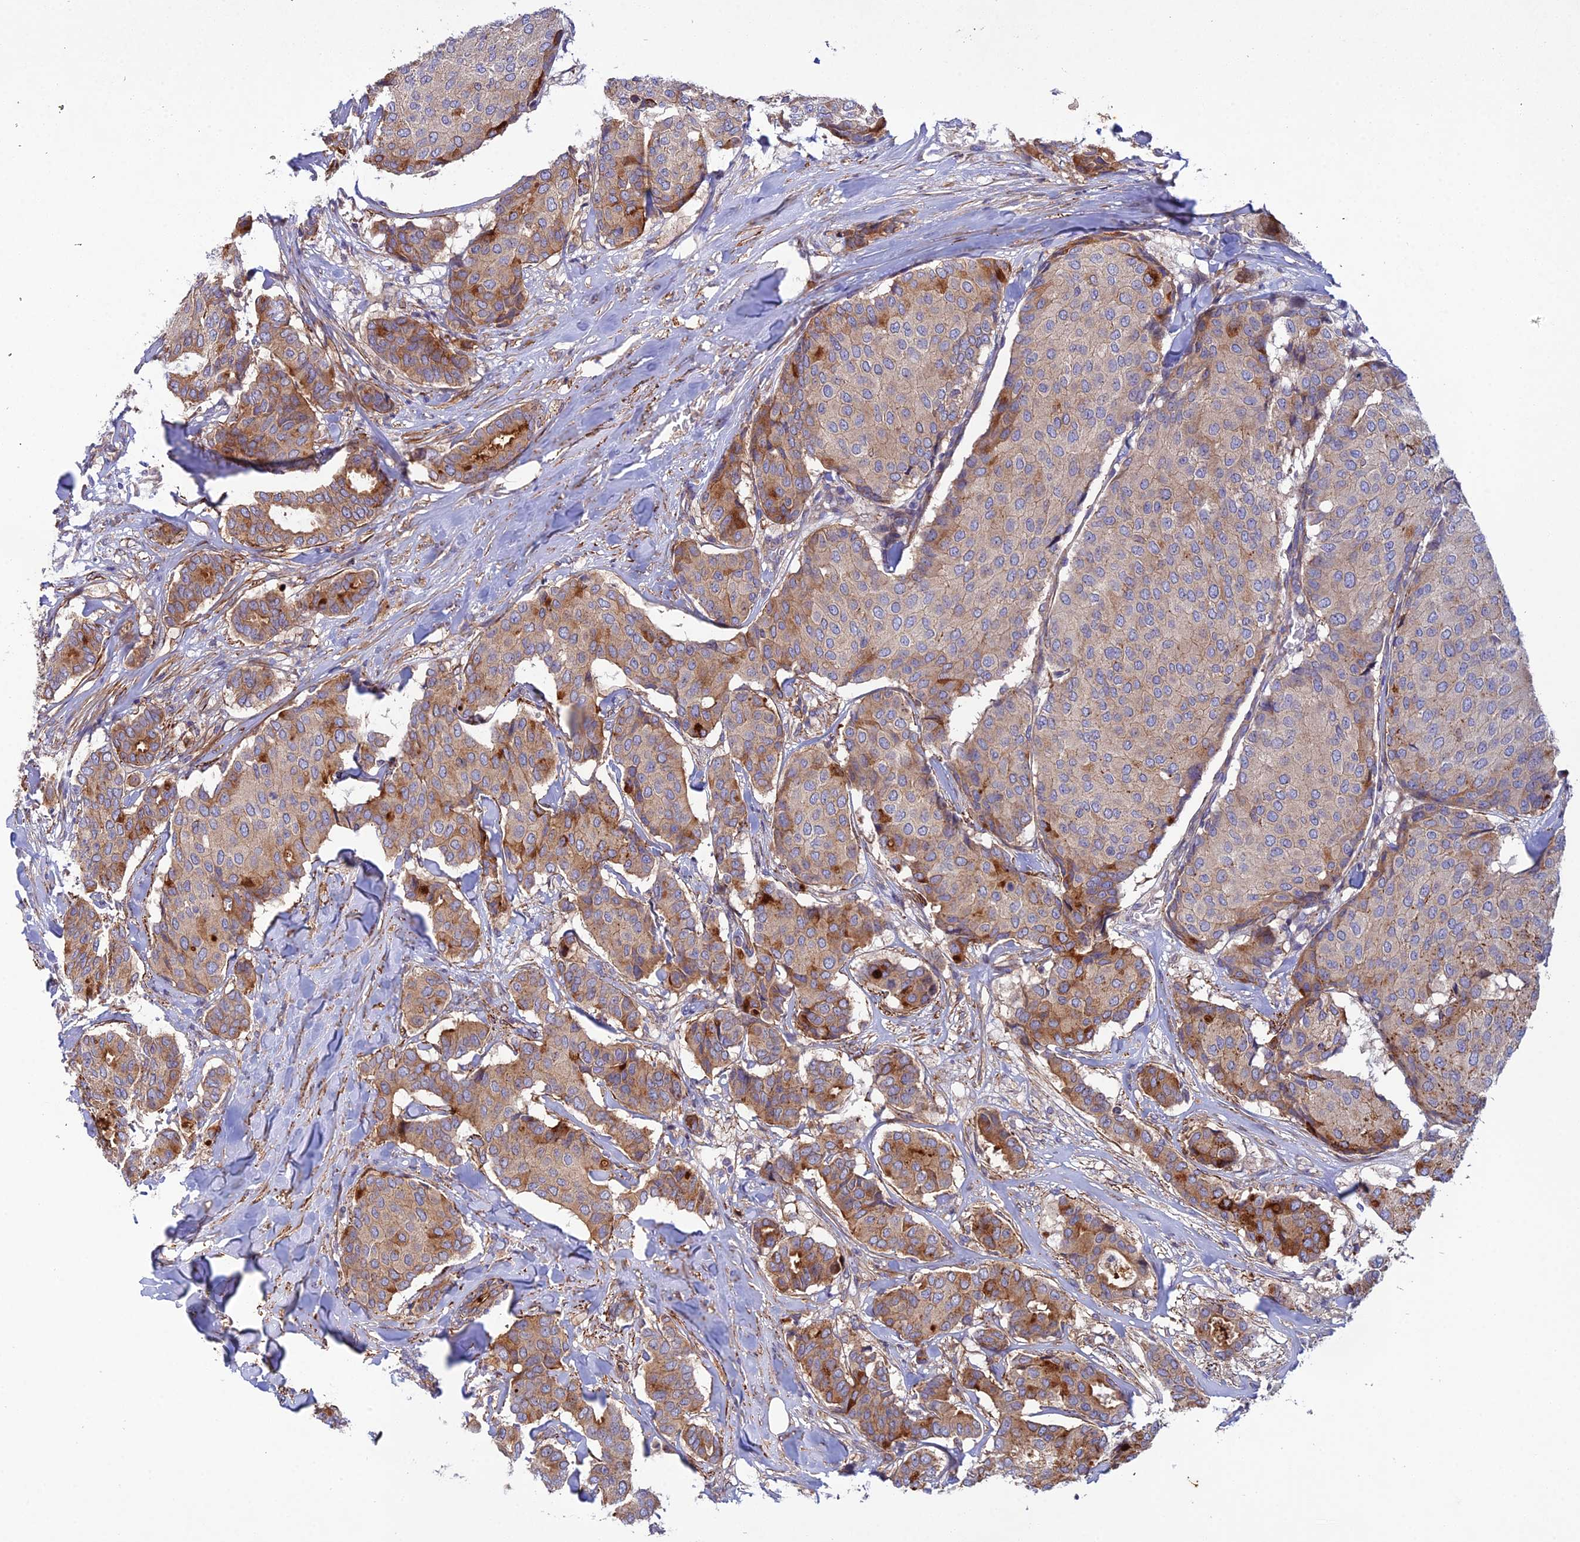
{"staining": {"intensity": "moderate", "quantity": "25%-75%", "location": "cytoplasmic/membranous"}, "tissue": "breast cancer", "cell_type": "Tumor cells", "image_type": "cancer", "snomed": [{"axis": "morphology", "description": "Duct carcinoma"}, {"axis": "topography", "description": "Breast"}], "caption": "Tumor cells display medium levels of moderate cytoplasmic/membranous expression in about 25%-75% of cells in human breast cancer. (Brightfield microscopy of DAB IHC at high magnification).", "gene": "RALGAPA2", "patient": {"sex": "female", "age": 75}}